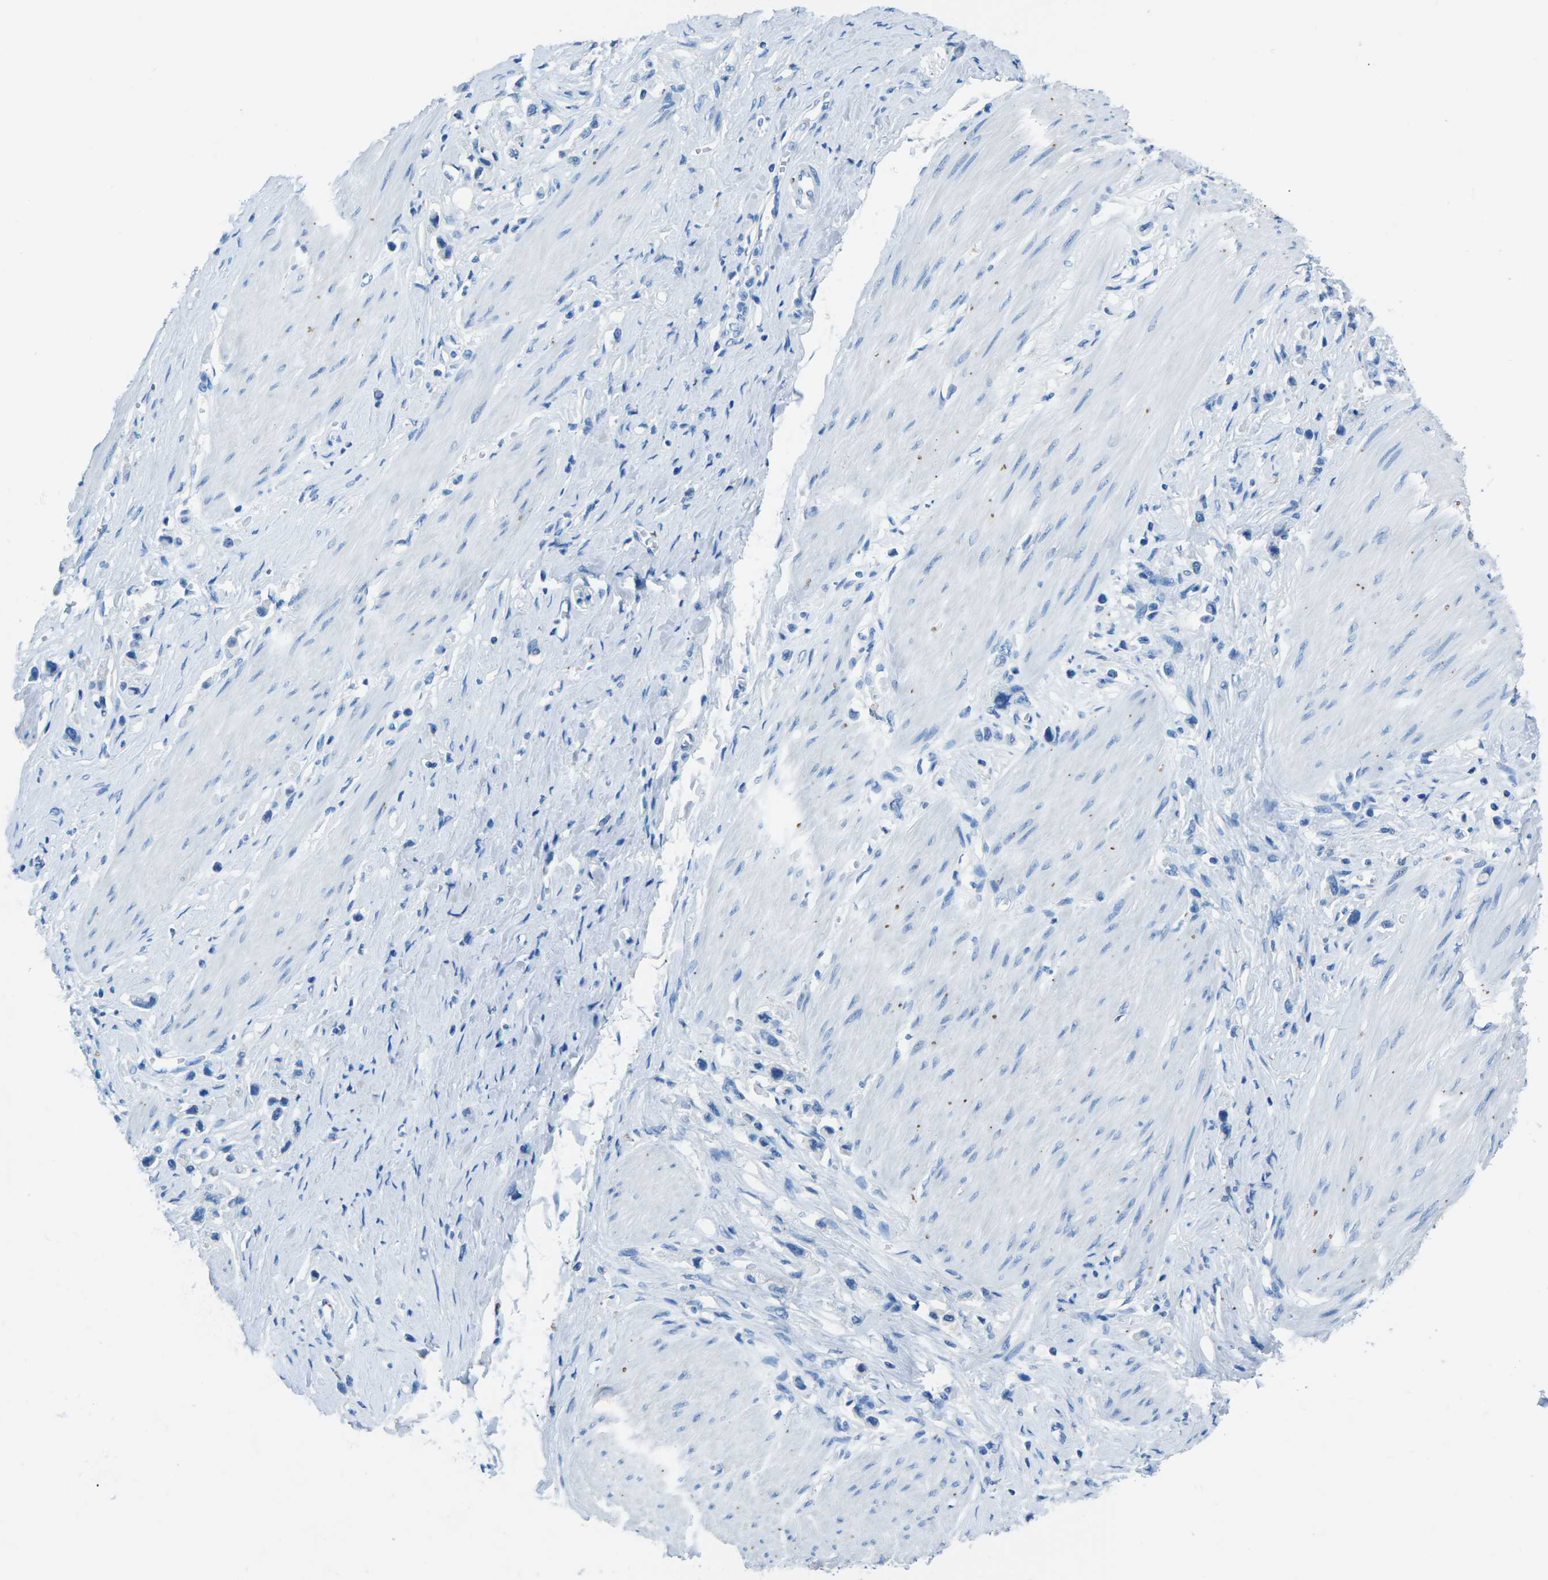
{"staining": {"intensity": "negative", "quantity": "none", "location": "none"}, "tissue": "stomach cancer", "cell_type": "Tumor cells", "image_type": "cancer", "snomed": [{"axis": "morphology", "description": "Adenocarcinoma, NOS"}, {"axis": "topography", "description": "Stomach"}], "caption": "Tumor cells are negative for brown protein staining in adenocarcinoma (stomach).", "gene": "MYH8", "patient": {"sex": "female", "age": 65}}